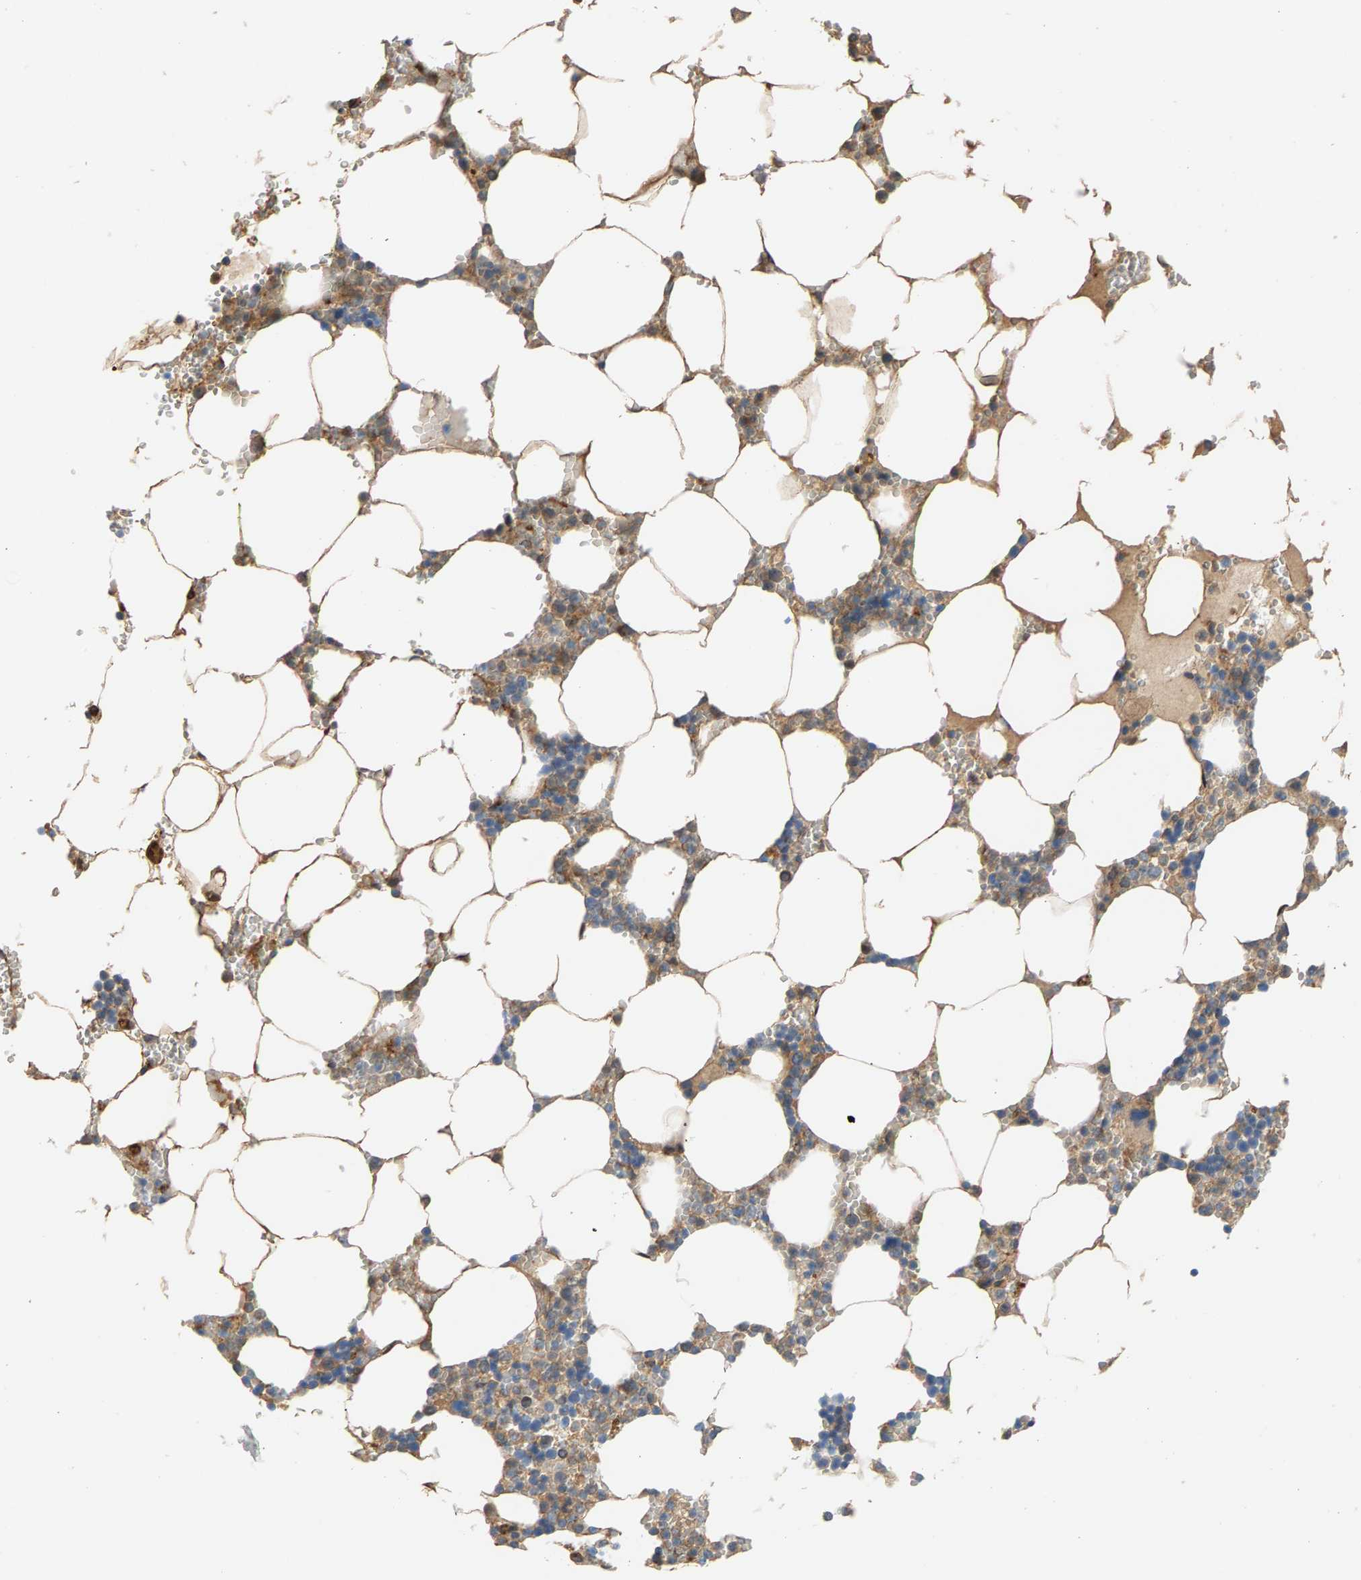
{"staining": {"intensity": "moderate", "quantity": "25%-75%", "location": "cytoplasmic/membranous"}, "tissue": "bone marrow", "cell_type": "Hematopoietic cells", "image_type": "normal", "snomed": [{"axis": "morphology", "description": "Normal tissue, NOS"}, {"axis": "topography", "description": "Bone marrow"}], "caption": "The histopathology image displays immunohistochemical staining of unremarkable bone marrow. There is moderate cytoplasmic/membranous expression is seen in approximately 25%-75% of hematopoietic cells. Nuclei are stained in blue.", "gene": "KRTAP27", "patient": {"sex": "male", "age": 70}}